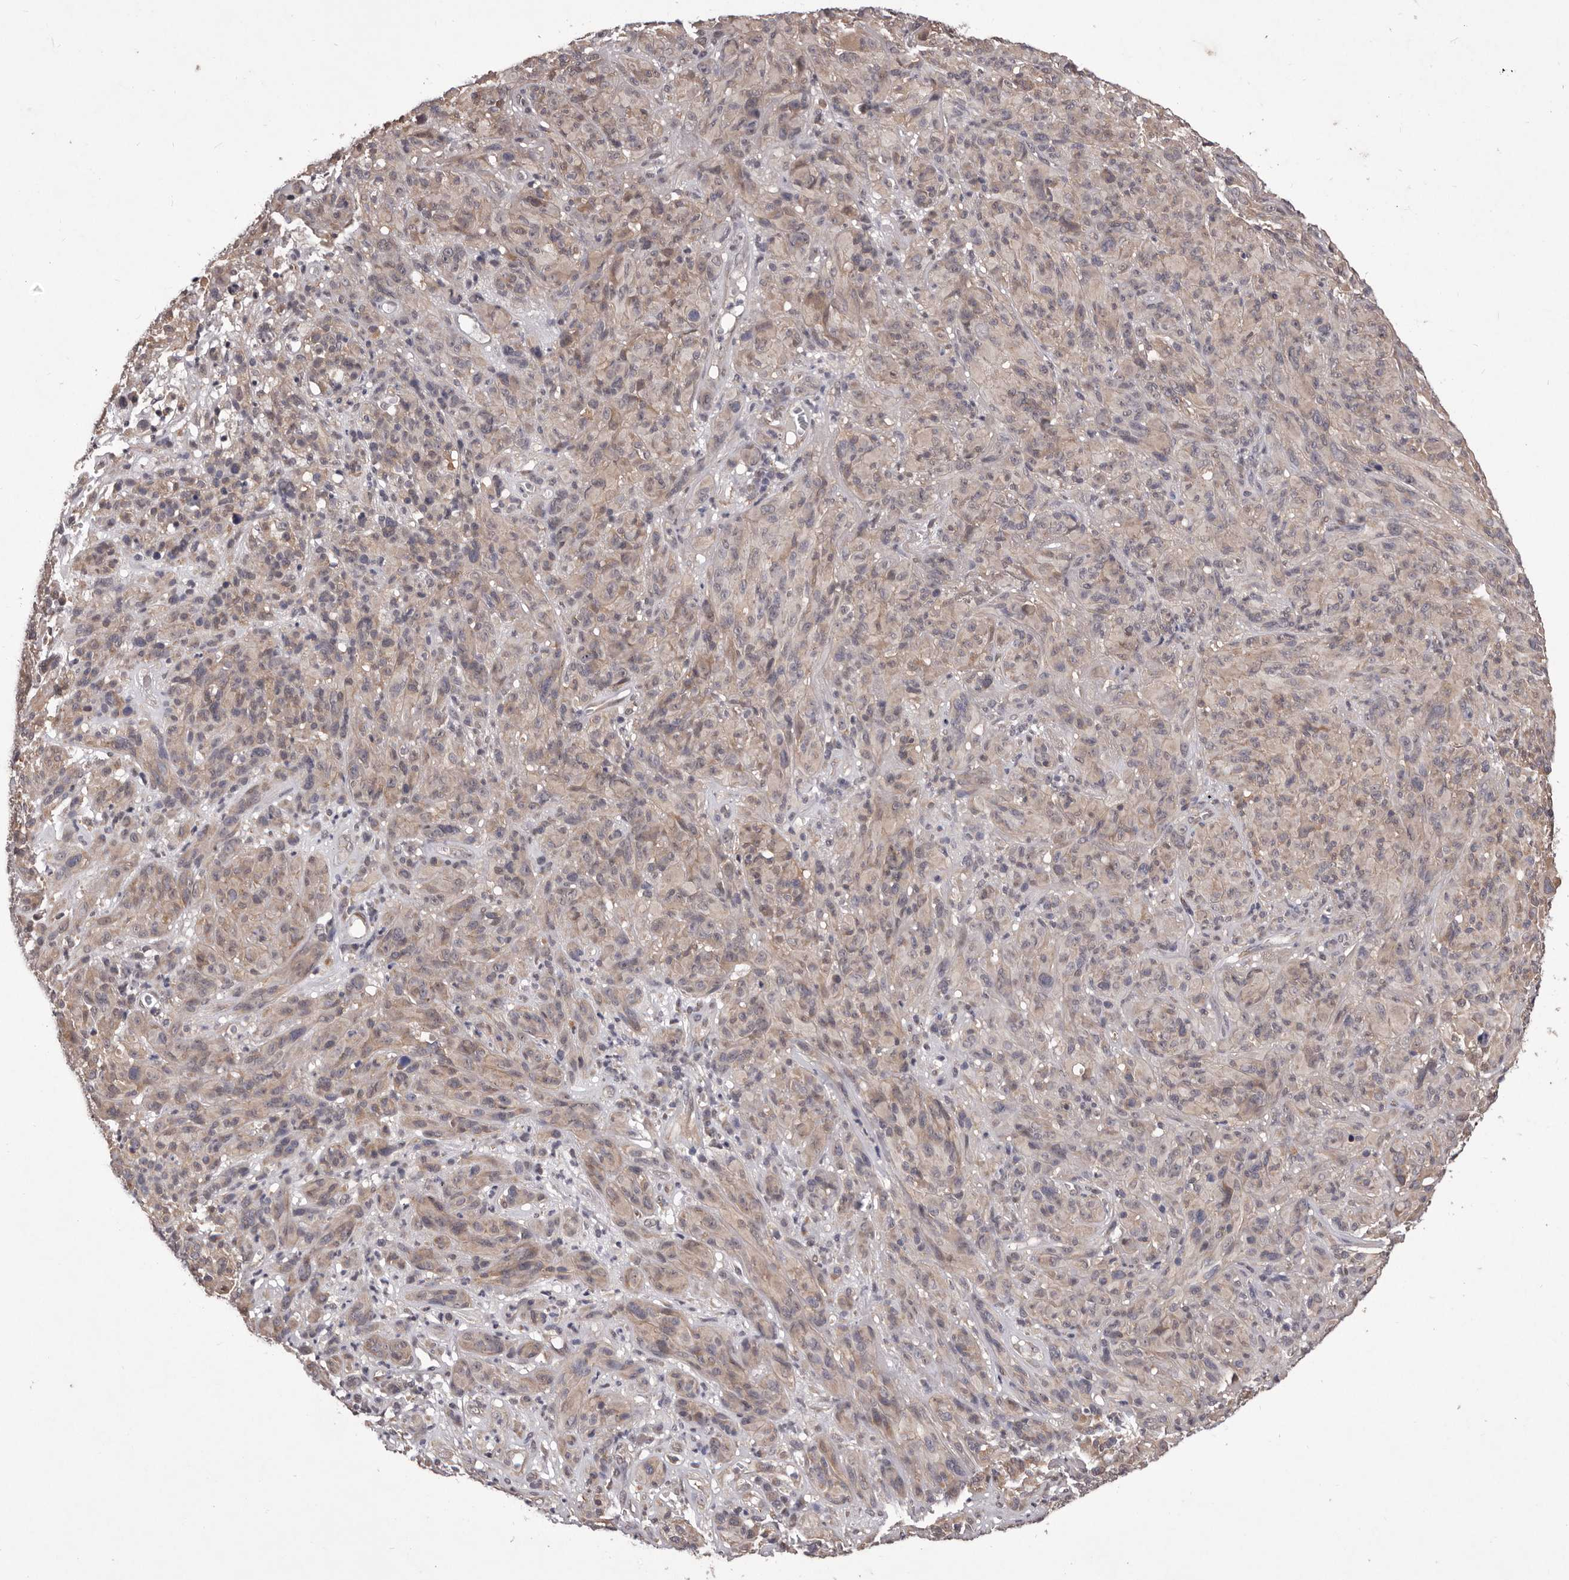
{"staining": {"intensity": "weak", "quantity": "25%-75%", "location": "cytoplasmic/membranous"}, "tissue": "melanoma", "cell_type": "Tumor cells", "image_type": "cancer", "snomed": [{"axis": "morphology", "description": "Malignant melanoma, NOS"}, {"axis": "topography", "description": "Skin of head"}], "caption": "Approximately 25%-75% of tumor cells in human melanoma exhibit weak cytoplasmic/membranous protein positivity as visualized by brown immunohistochemical staining.", "gene": "CELF3", "patient": {"sex": "male", "age": 96}}